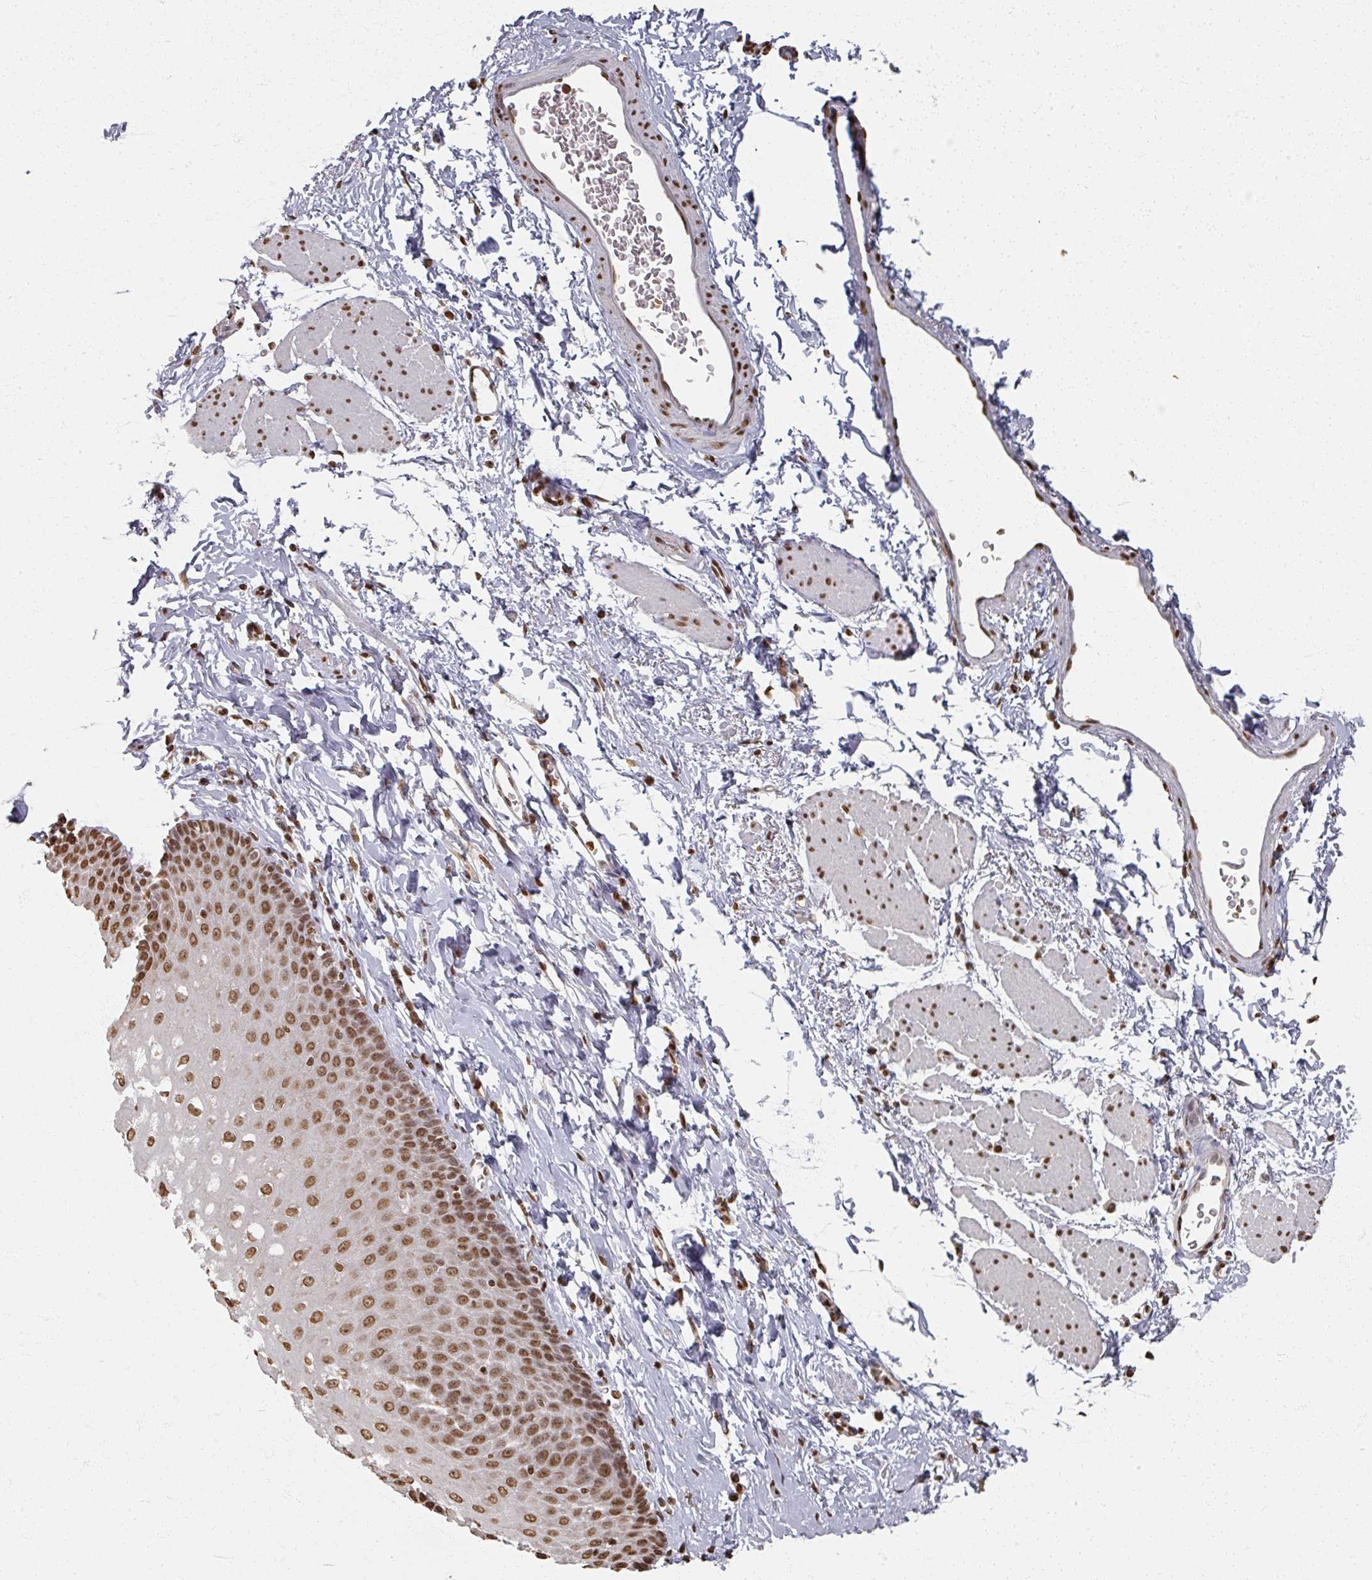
{"staining": {"intensity": "moderate", "quantity": ">75%", "location": "nuclear"}, "tissue": "esophagus", "cell_type": "Squamous epithelial cells", "image_type": "normal", "snomed": [{"axis": "morphology", "description": "Normal tissue, NOS"}, {"axis": "topography", "description": "Esophagus"}], "caption": "This image demonstrates IHC staining of normal human esophagus, with medium moderate nuclear staining in approximately >75% of squamous epithelial cells.", "gene": "DCUN1D5", "patient": {"sex": "male", "age": 70}}